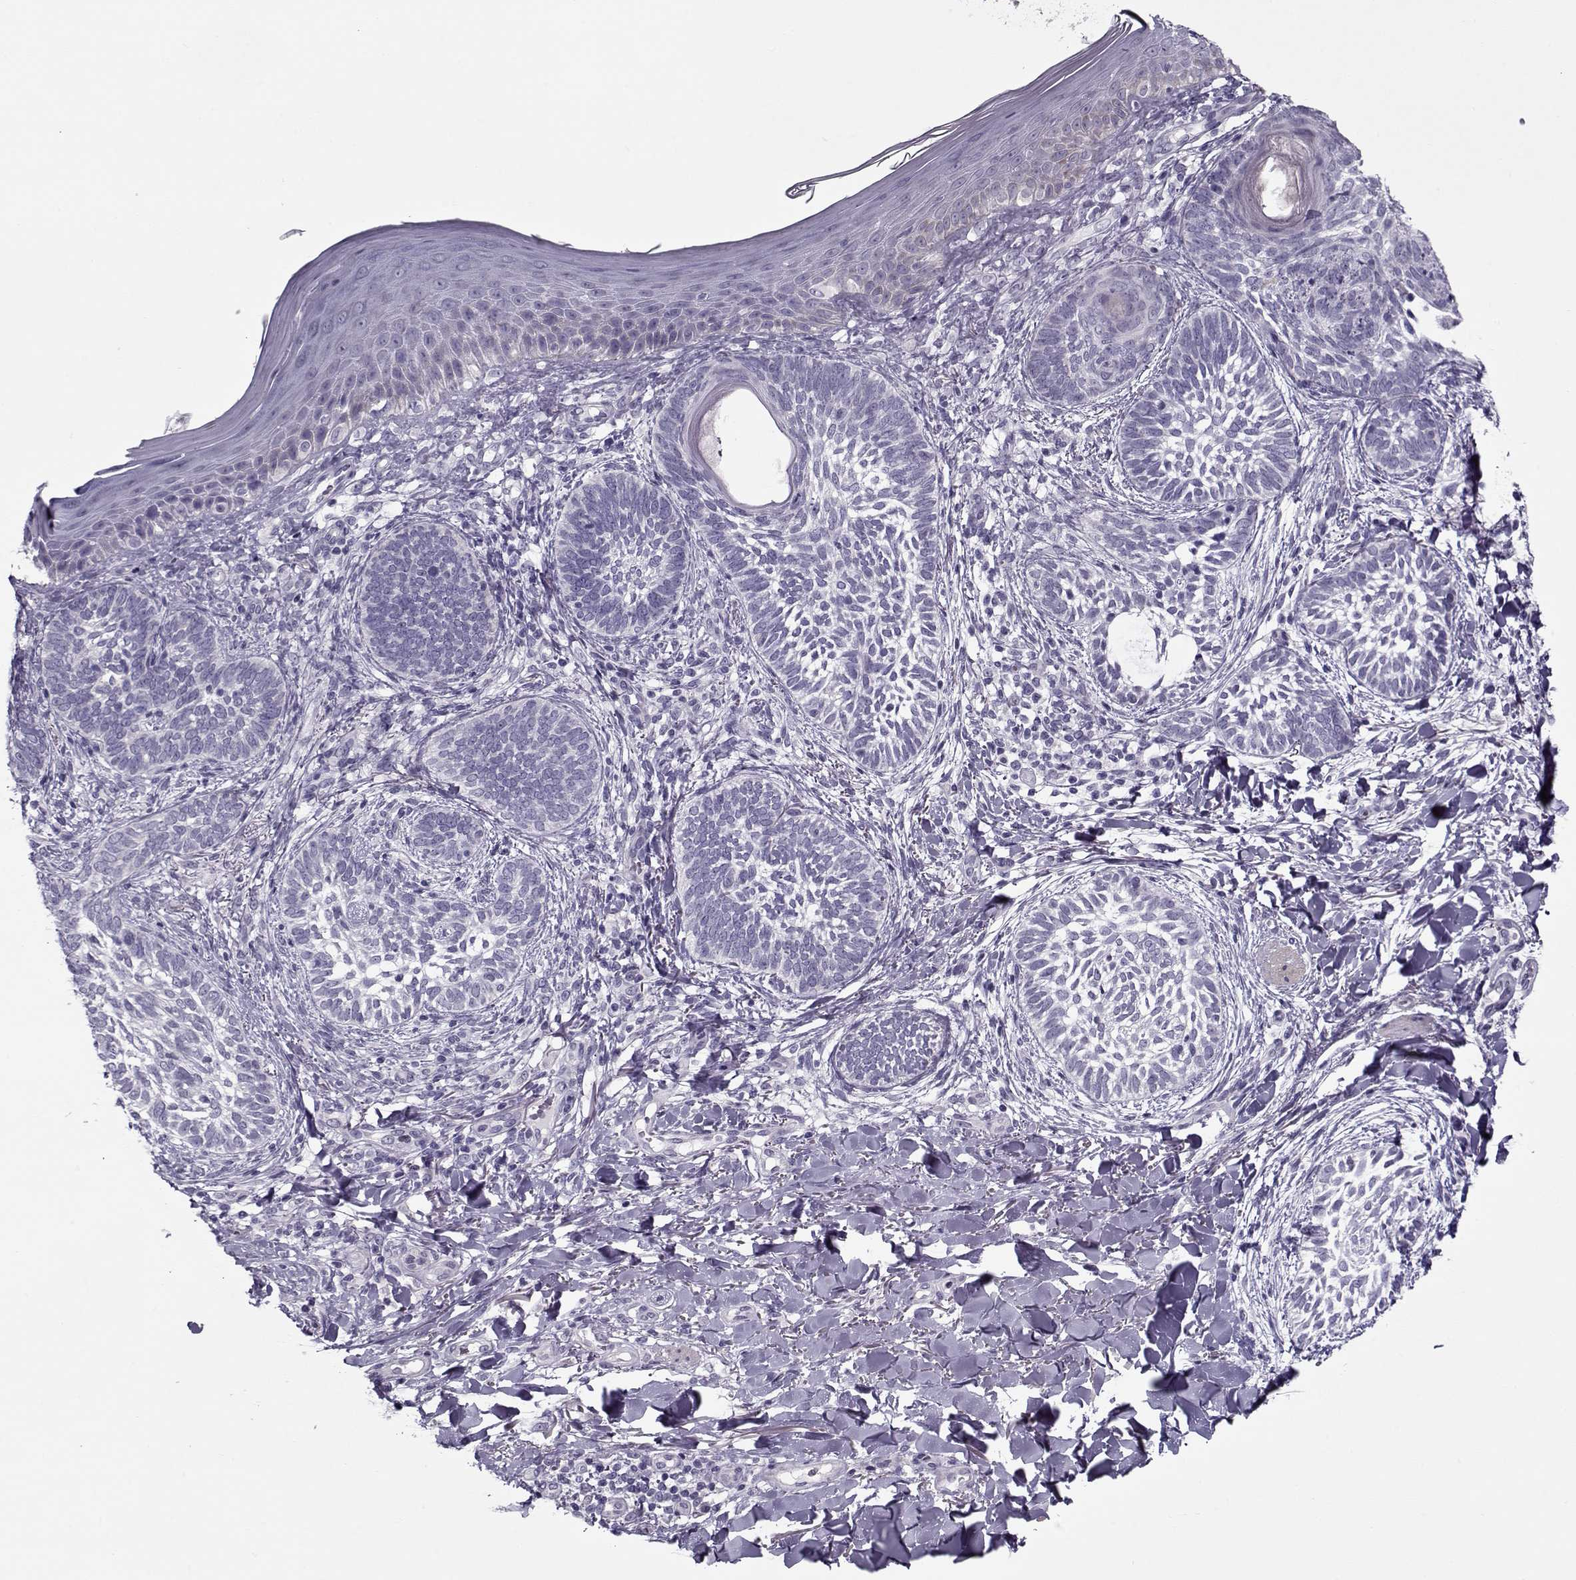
{"staining": {"intensity": "negative", "quantity": "none", "location": "none"}, "tissue": "skin cancer", "cell_type": "Tumor cells", "image_type": "cancer", "snomed": [{"axis": "morphology", "description": "Normal tissue, NOS"}, {"axis": "morphology", "description": "Basal cell carcinoma"}, {"axis": "topography", "description": "Skin"}], "caption": "Immunohistochemical staining of skin basal cell carcinoma demonstrates no significant expression in tumor cells.", "gene": "CIBAR1", "patient": {"sex": "male", "age": 46}}